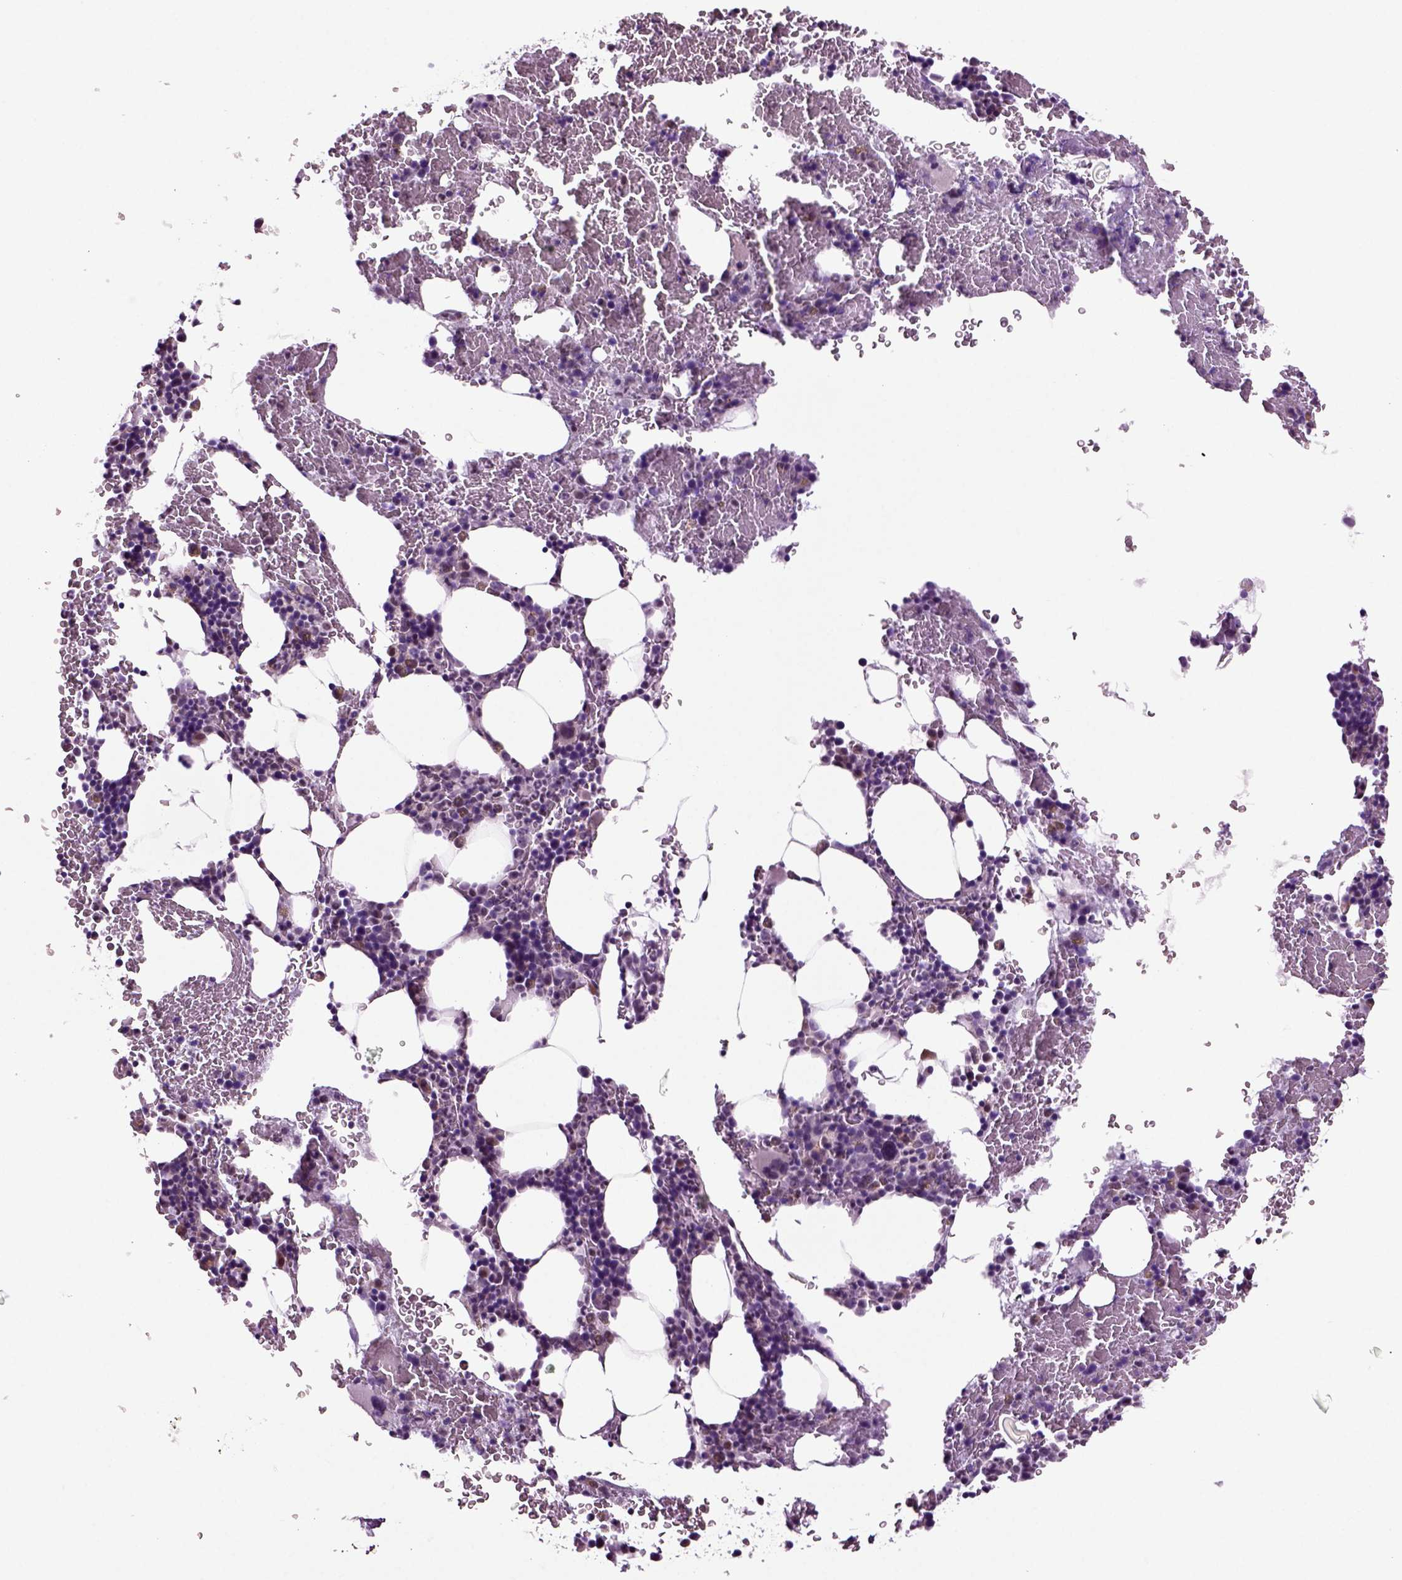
{"staining": {"intensity": "moderate", "quantity": "<25%", "location": "cytoplasmic/membranous"}, "tissue": "bone marrow", "cell_type": "Hematopoietic cells", "image_type": "normal", "snomed": [{"axis": "morphology", "description": "Normal tissue, NOS"}, {"axis": "topography", "description": "Bone marrow"}], "caption": "Immunohistochemical staining of normal human bone marrow exhibits <25% levels of moderate cytoplasmic/membranous protein expression in approximately <25% of hematopoietic cells. (brown staining indicates protein expression, while blue staining denotes nuclei).", "gene": "ARID3A", "patient": {"sex": "male", "age": 64}}